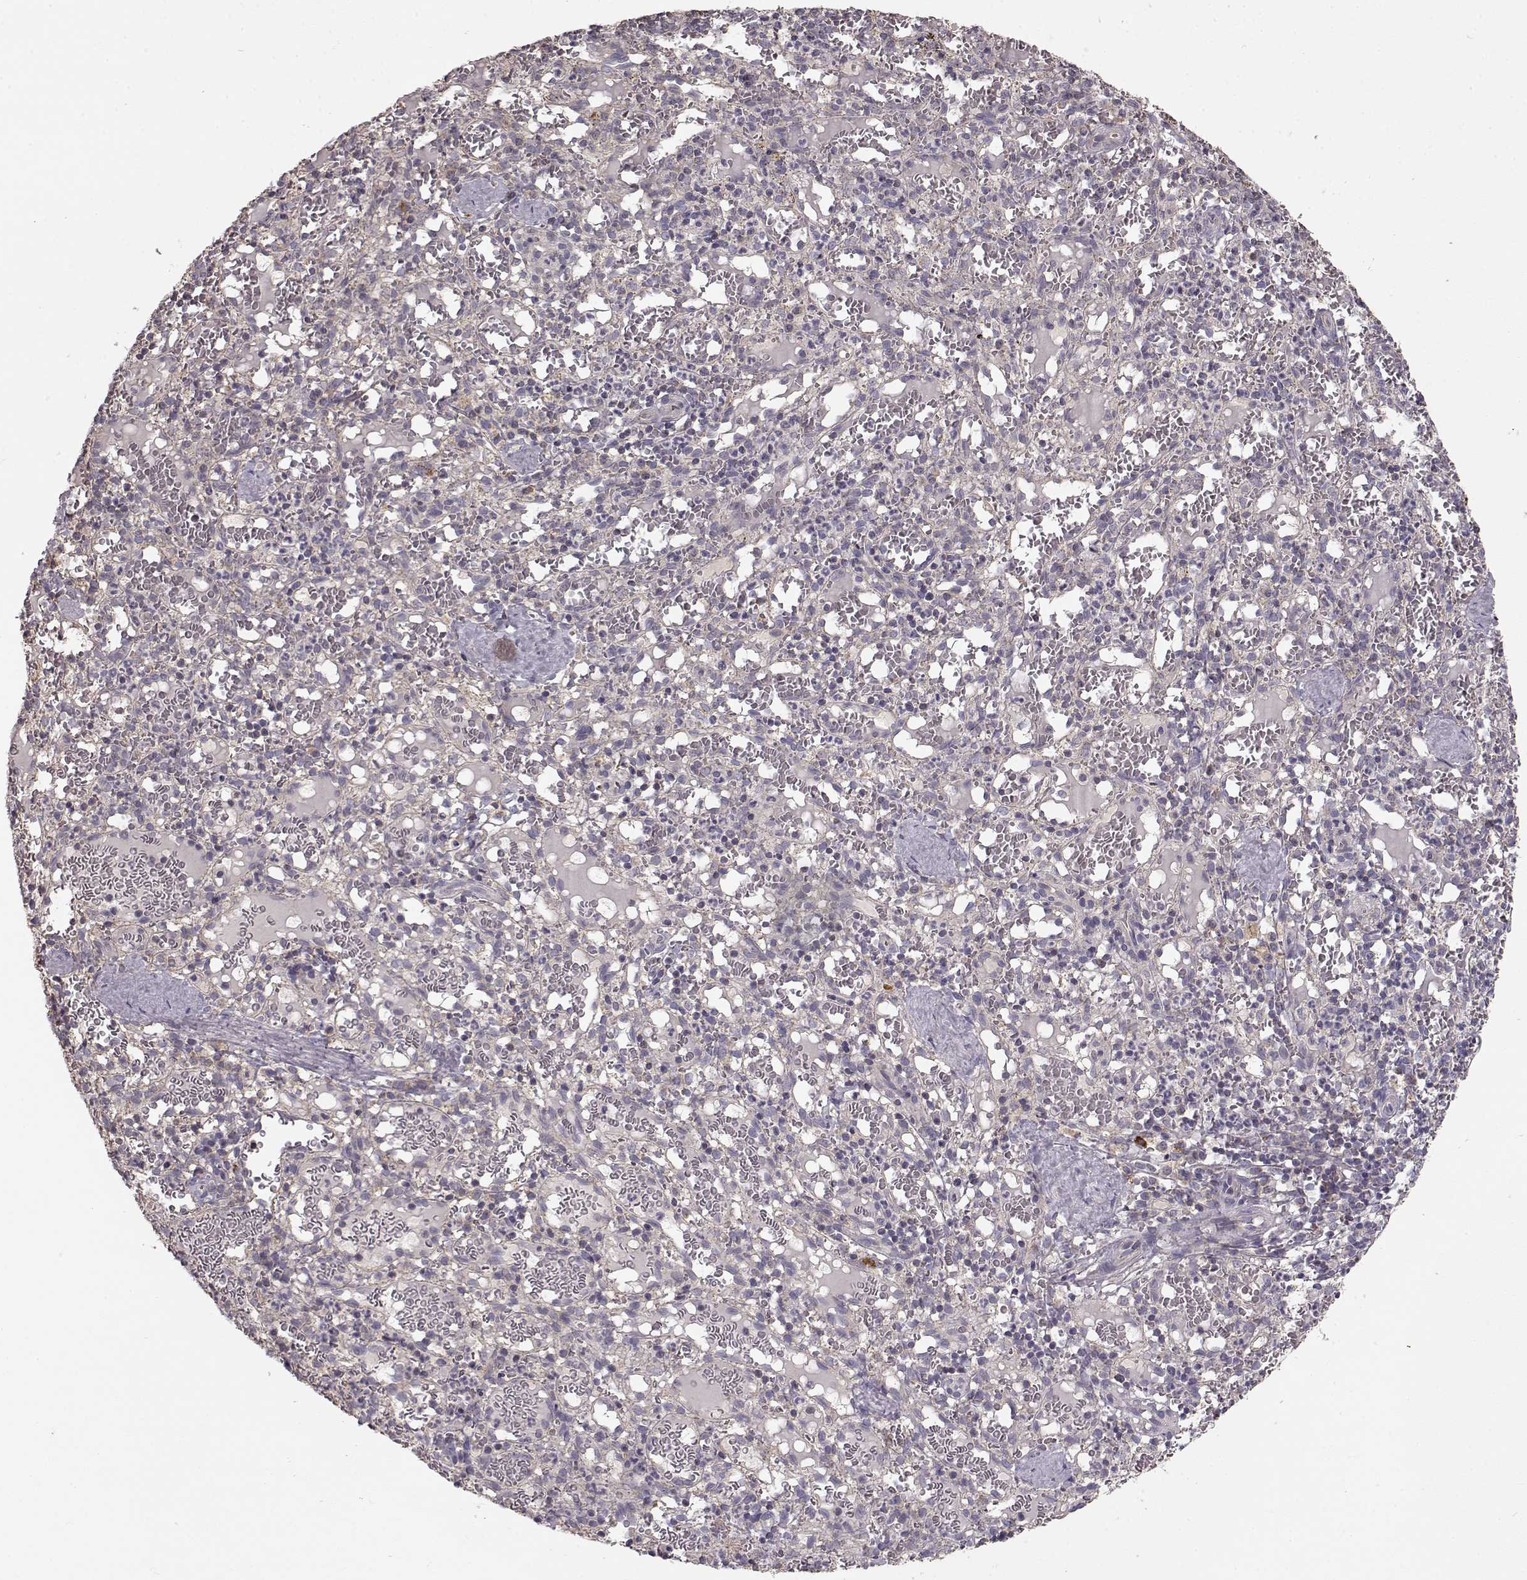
{"staining": {"intensity": "negative", "quantity": "none", "location": "none"}, "tissue": "spleen", "cell_type": "Cells in red pulp", "image_type": "normal", "snomed": [{"axis": "morphology", "description": "Normal tissue, NOS"}, {"axis": "topography", "description": "Spleen"}], "caption": "The histopathology image demonstrates no significant staining in cells in red pulp of spleen. The staining is performed using DAB (3,3'-diaminobenzidine) brown chromogen with nuclei counter-stained in using hematoxylin.", "gene": "ERBB3", "patient": {"sex": "male", "age": 11}}